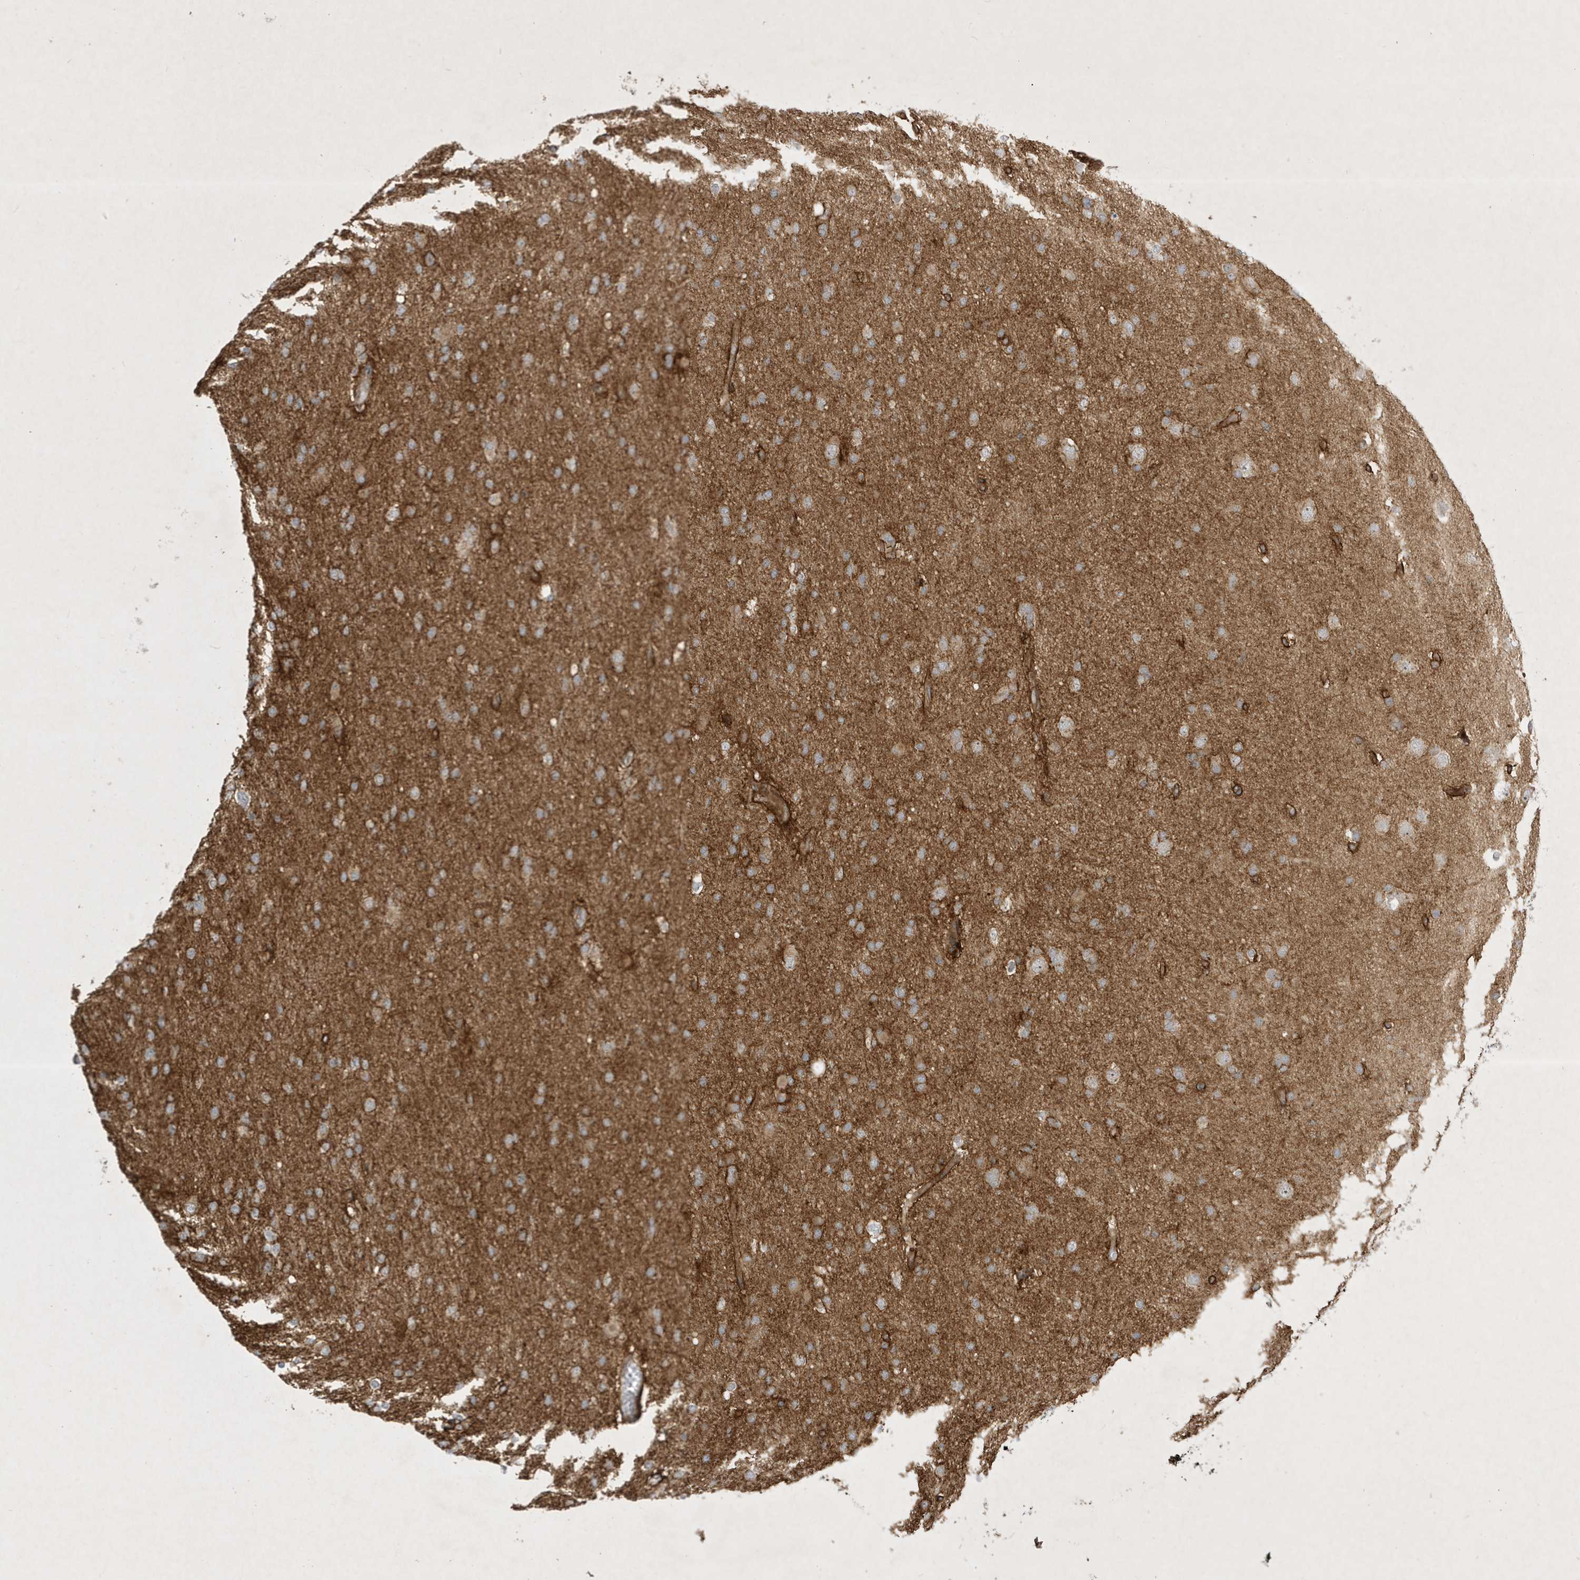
{"staining": {"intensity": "moderate", "quantity": ">75%", "location": "cytoplasmic/membranous"}, "tissue": "glioma", "cell_type": "Tumor cells", "image_type": "cancer", "snomed": [{"axis": "morphology", "description": "Glioma, malignant, High grade"}, {"axis": "topography", "description": "Cerebral cortex"}], "caption": "Tumor cells show medium levels of moderate cytoplasmic/membranous staining in approximately >75% of cells in high-grade glioma (malignant).", "gene": "IFT57", "patient": {"sex": "female", "age": 36}}